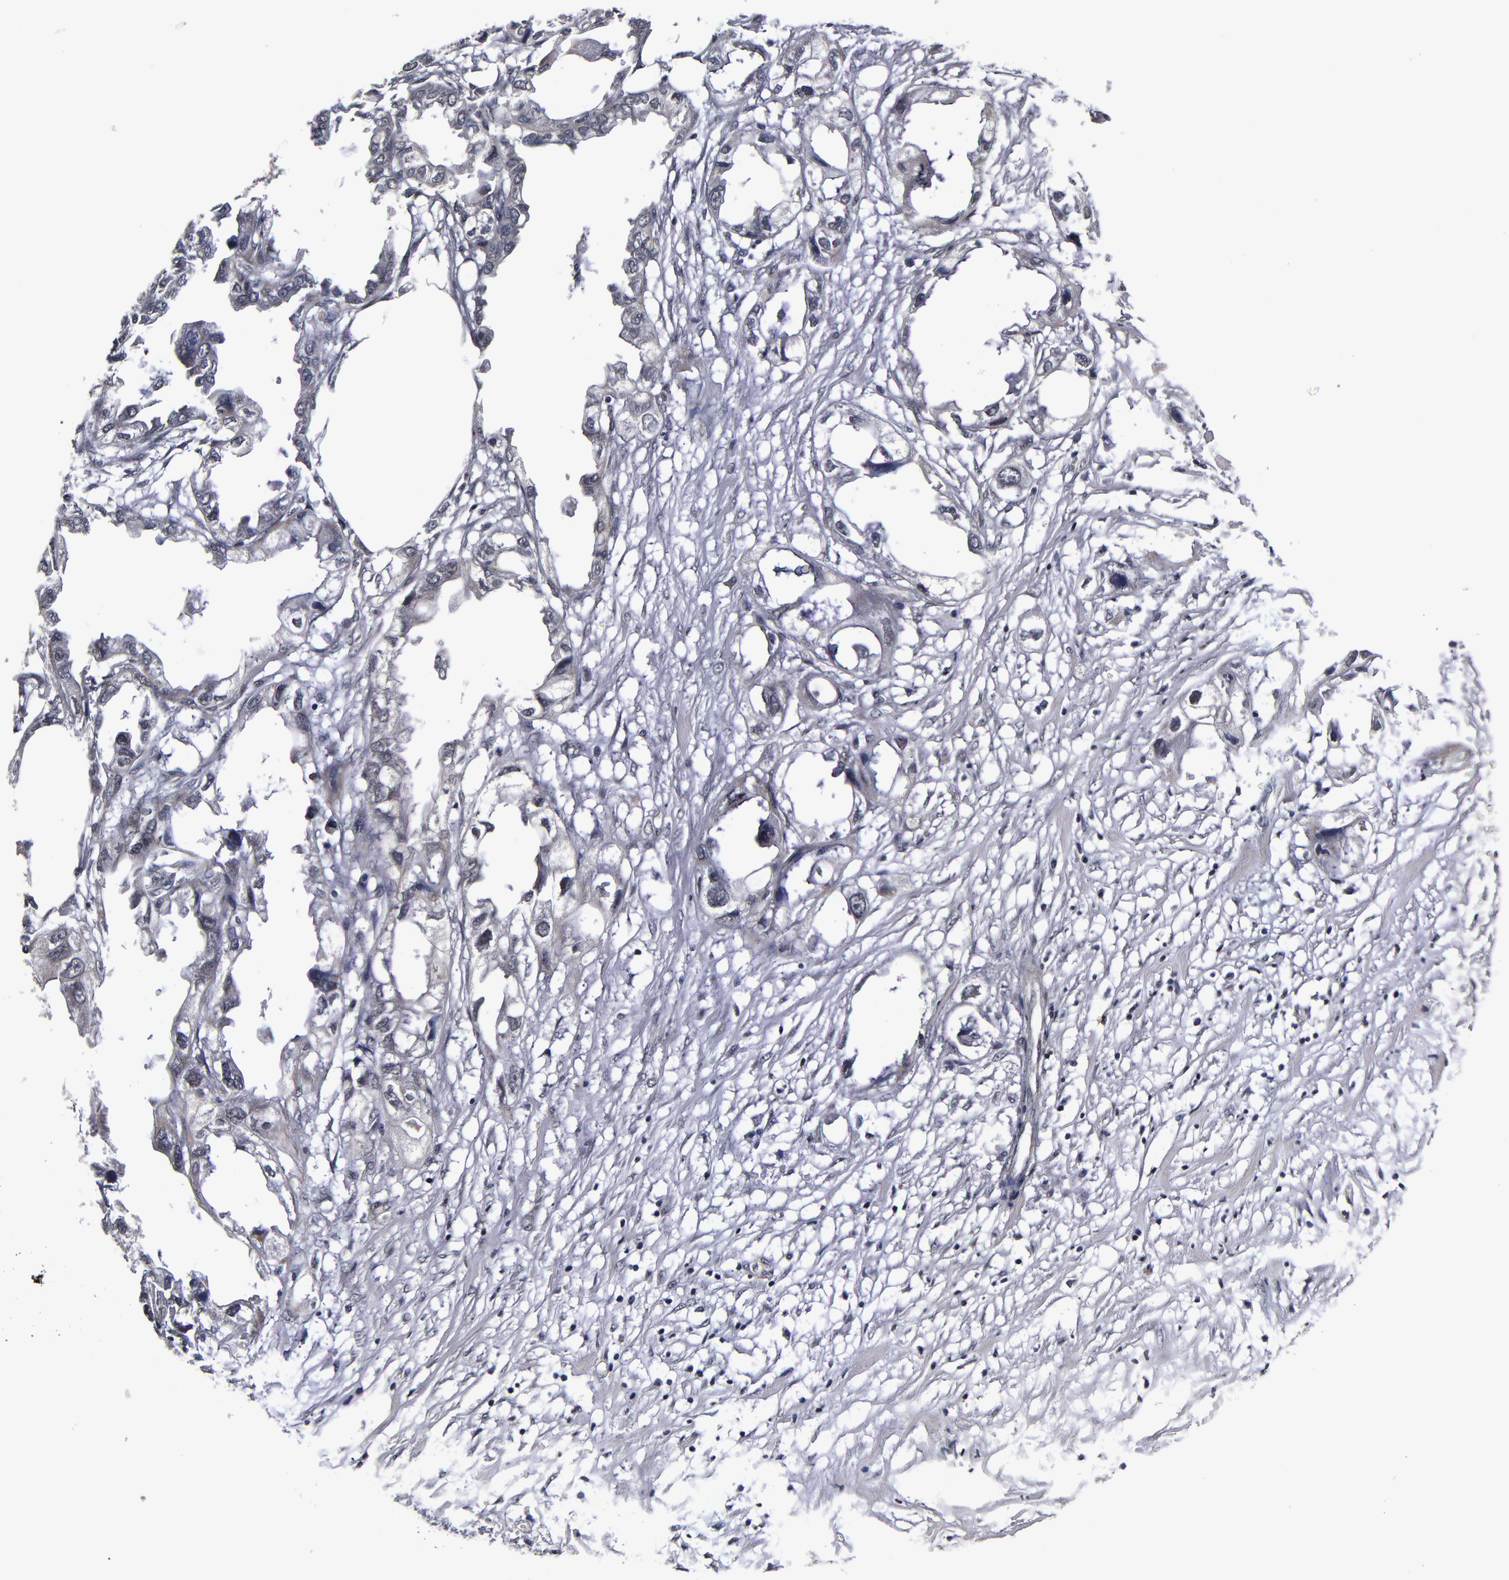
{"staining": {"intensity": "negative", "quantity": "none", "location": "none"}, "tissue": "endometrial cancer", "cell_type": "Tumor cells", "image_type": "cancer", "snomed": [{"axis": "morphology", "description": "Adenocarcinoma, NOS"}, {"axis": "topography", "description": "Endometrium"}], "caption": "Photomicrograph shows no significant protein expression in tumor cells of endometrial cancer (adenocarcinoma).", "gene": "MMP15", "patient": {"sex": "female", "age": 67}}